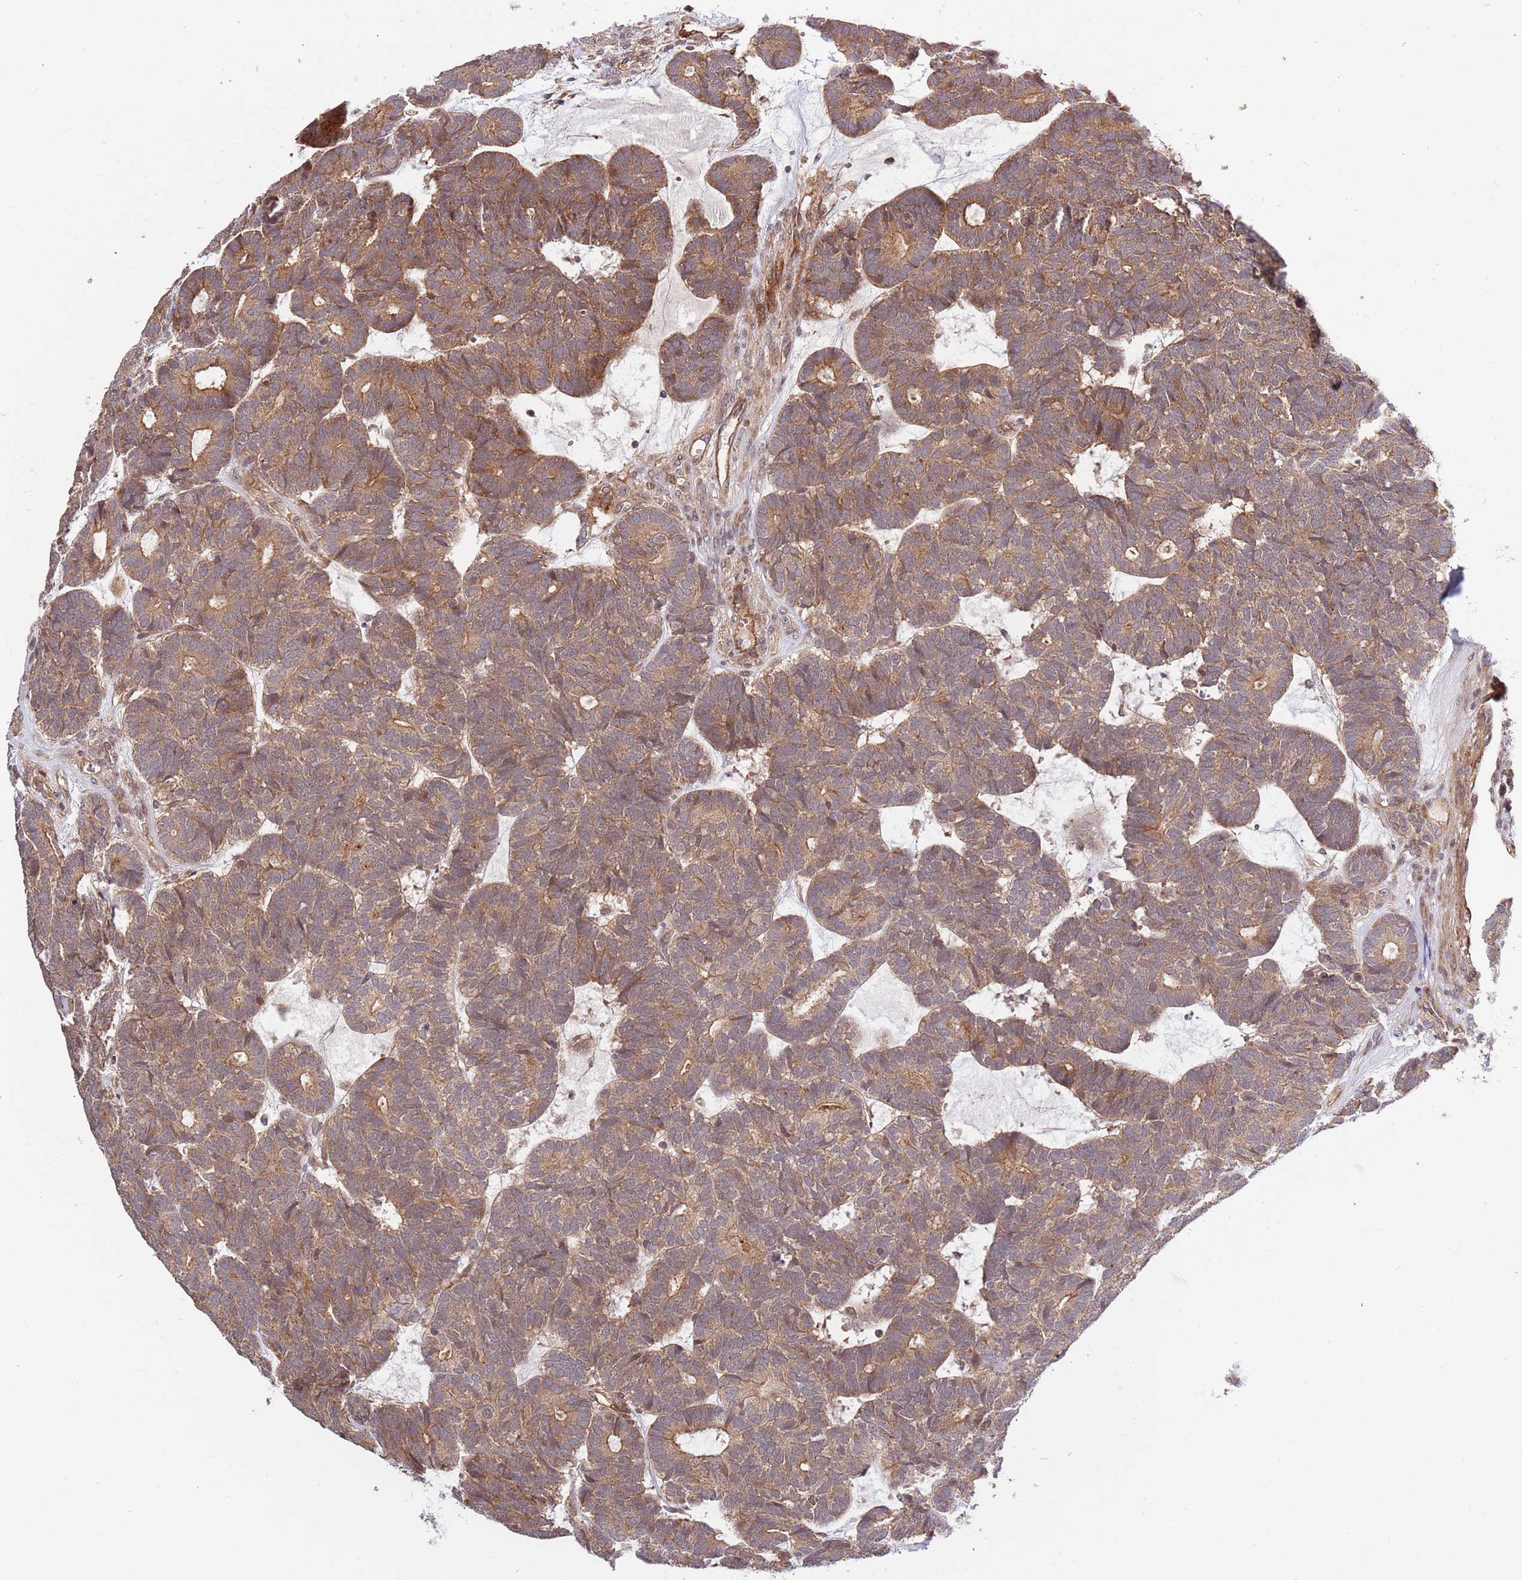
{"staining": {"intensity": "moderate", "quantity": ">75%", "location": "cytoplasmic/membranous"}, "tissue": "head and neck cancer", "cell_type": "Tumor cells", "image_type": "cancer", "snomed": [{"axis": "morphology", "description": "Adenocarcinoma, NOS"}, {"axis": "topography", "description": "Head-Neck"}], "caption": "Immunohistochemistry (IHC) of human head and neck cancer (adenocarcinoma) displays medium levels of moderate cytoplasmic/membranous staining in about >75% of tumor cells. Nuclei are stained in blue.", "gene": "HAUS3", "patient": {"sex": "female", "age": 81}}